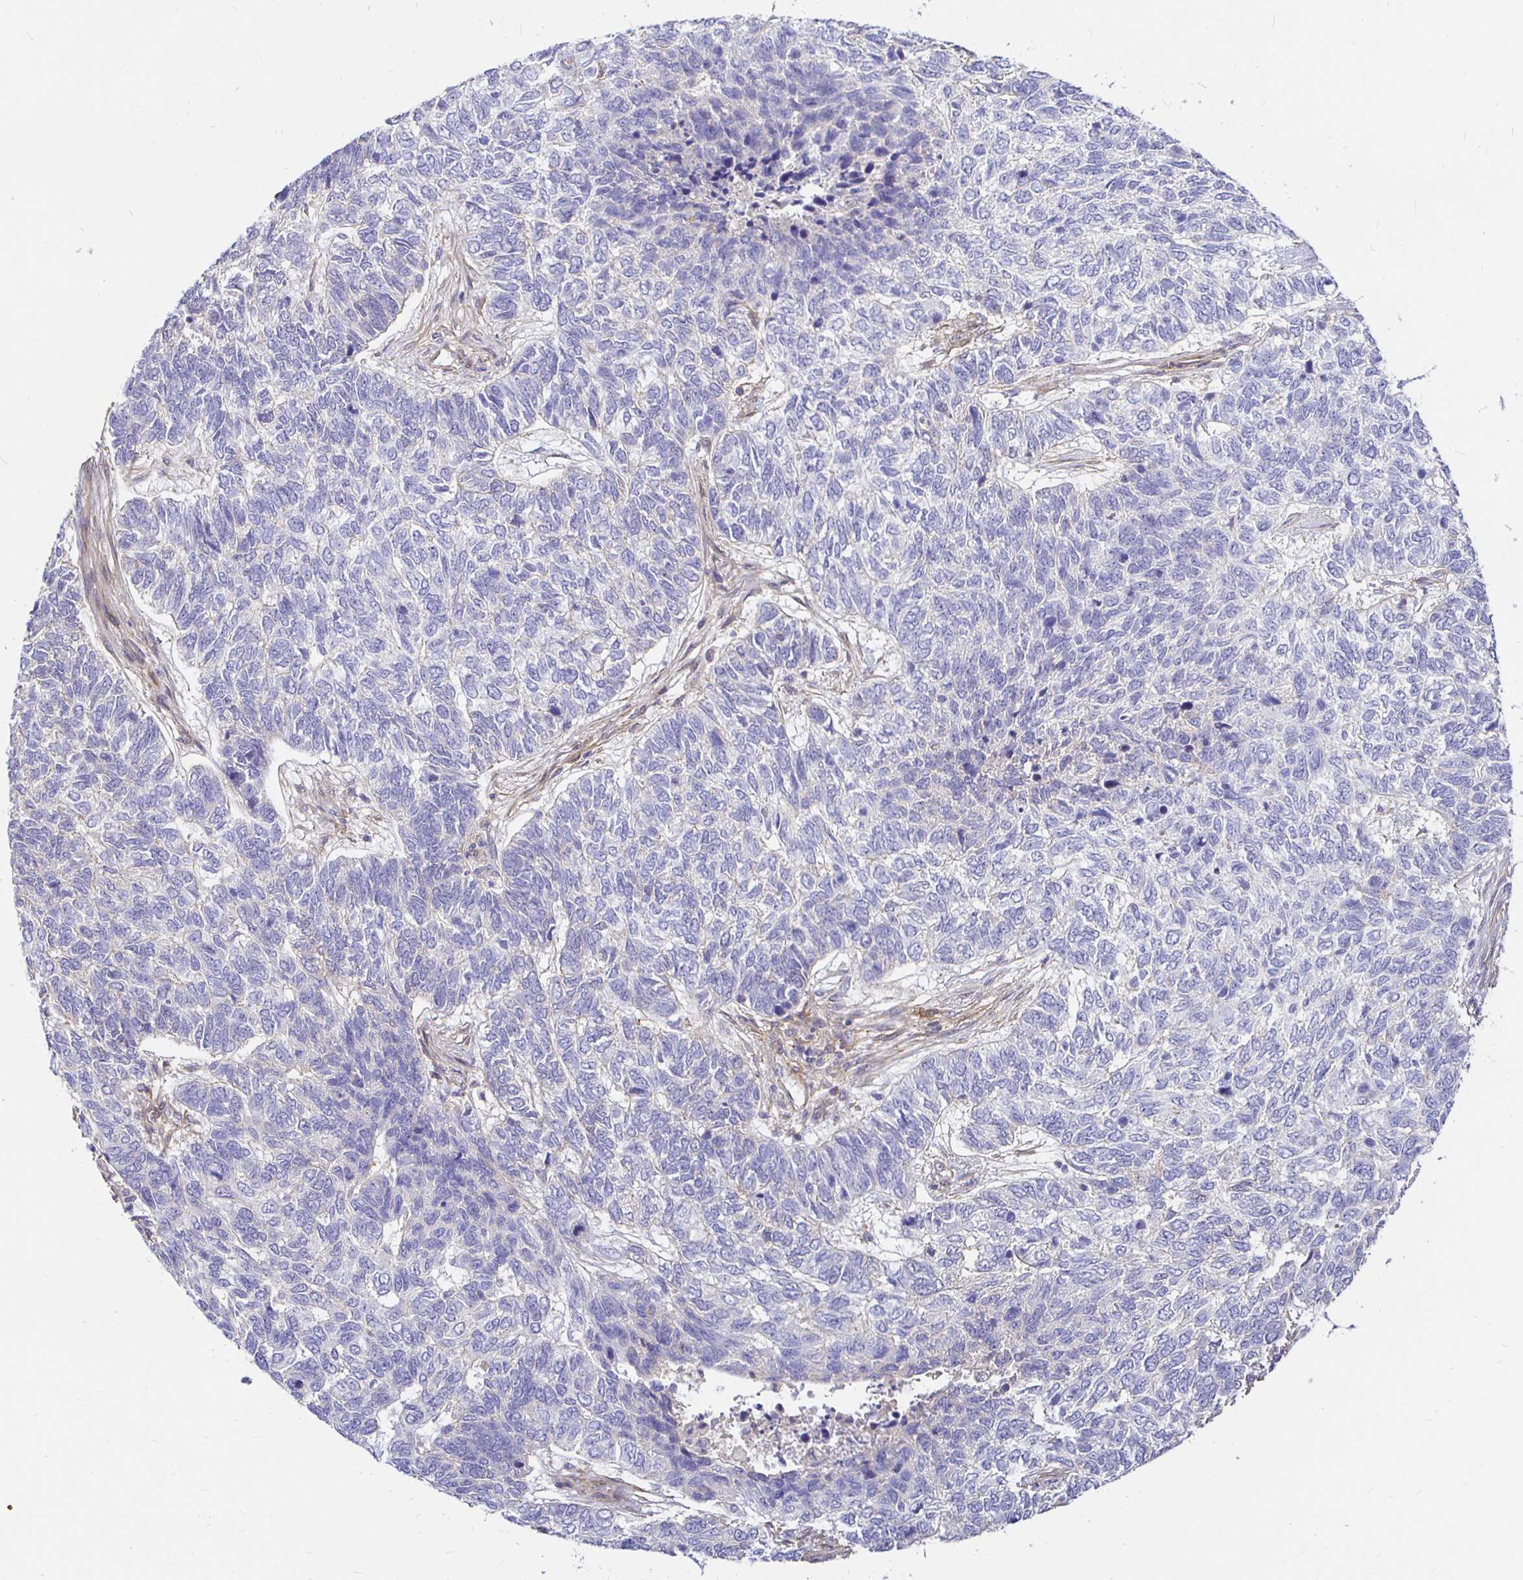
{"staining": {"intensity": "negative", "quantity": "none", "location": "none"}, "tissue": "skin cancer", "cell_type": "Tumor cells", "image_type": "cancer", "snomed": [{"axis": "morphology", "description": "Basal cell carcinoma"}, {"axis": "topography", "description": "Skin"}], "caption": "Tumor cells show no significant protein positivity in skin basal cell carcinoma.", "gene": "PALM2AKAP2", "patient": {"sex": "female", "age": 65}}